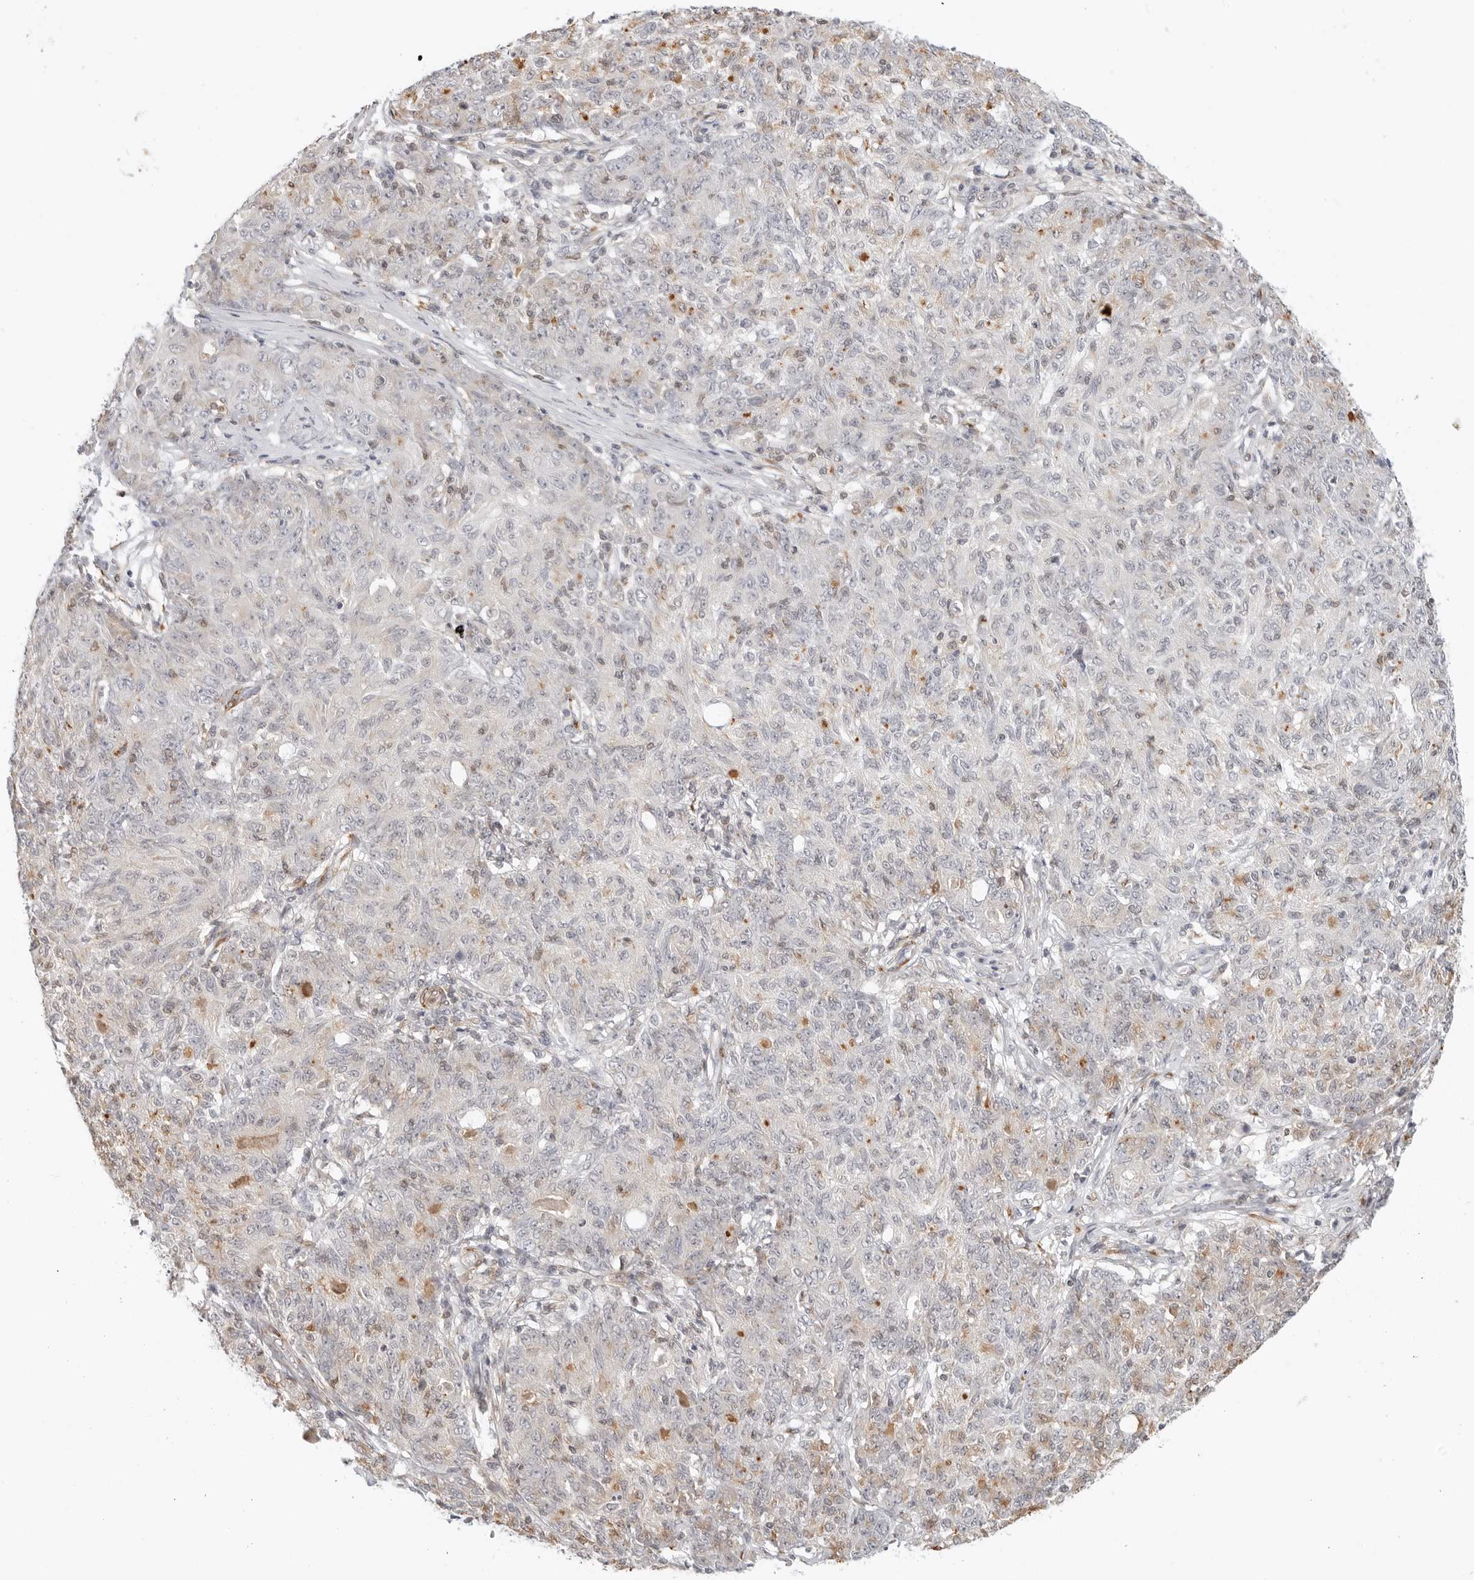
{"staining": {"intensity": "weak", "quantity": "<25%", "location": "cytoplasmic/membranous"}, "tissue": "ovarian cancer", "cell_type": "Tumor cells", "image_type": "cancer", "snomed": [{"axis": "morphology", "description": "Carcinoma, endometroid"}, {"axis": "topography", "description": "Ovary"}], "caption": "Immunohistochemical staining of ovarian cancer (endometroid carcinoma) shows no significant positivity in tumor cells. (Stains: DAB immunohistochemistry (IHC) with hematoxylin counter stain, Microscopy: brightfield microscopy at high magnification).", "gene": "C1QTNF1", "patient": {"sex": "female", "age": 42}}